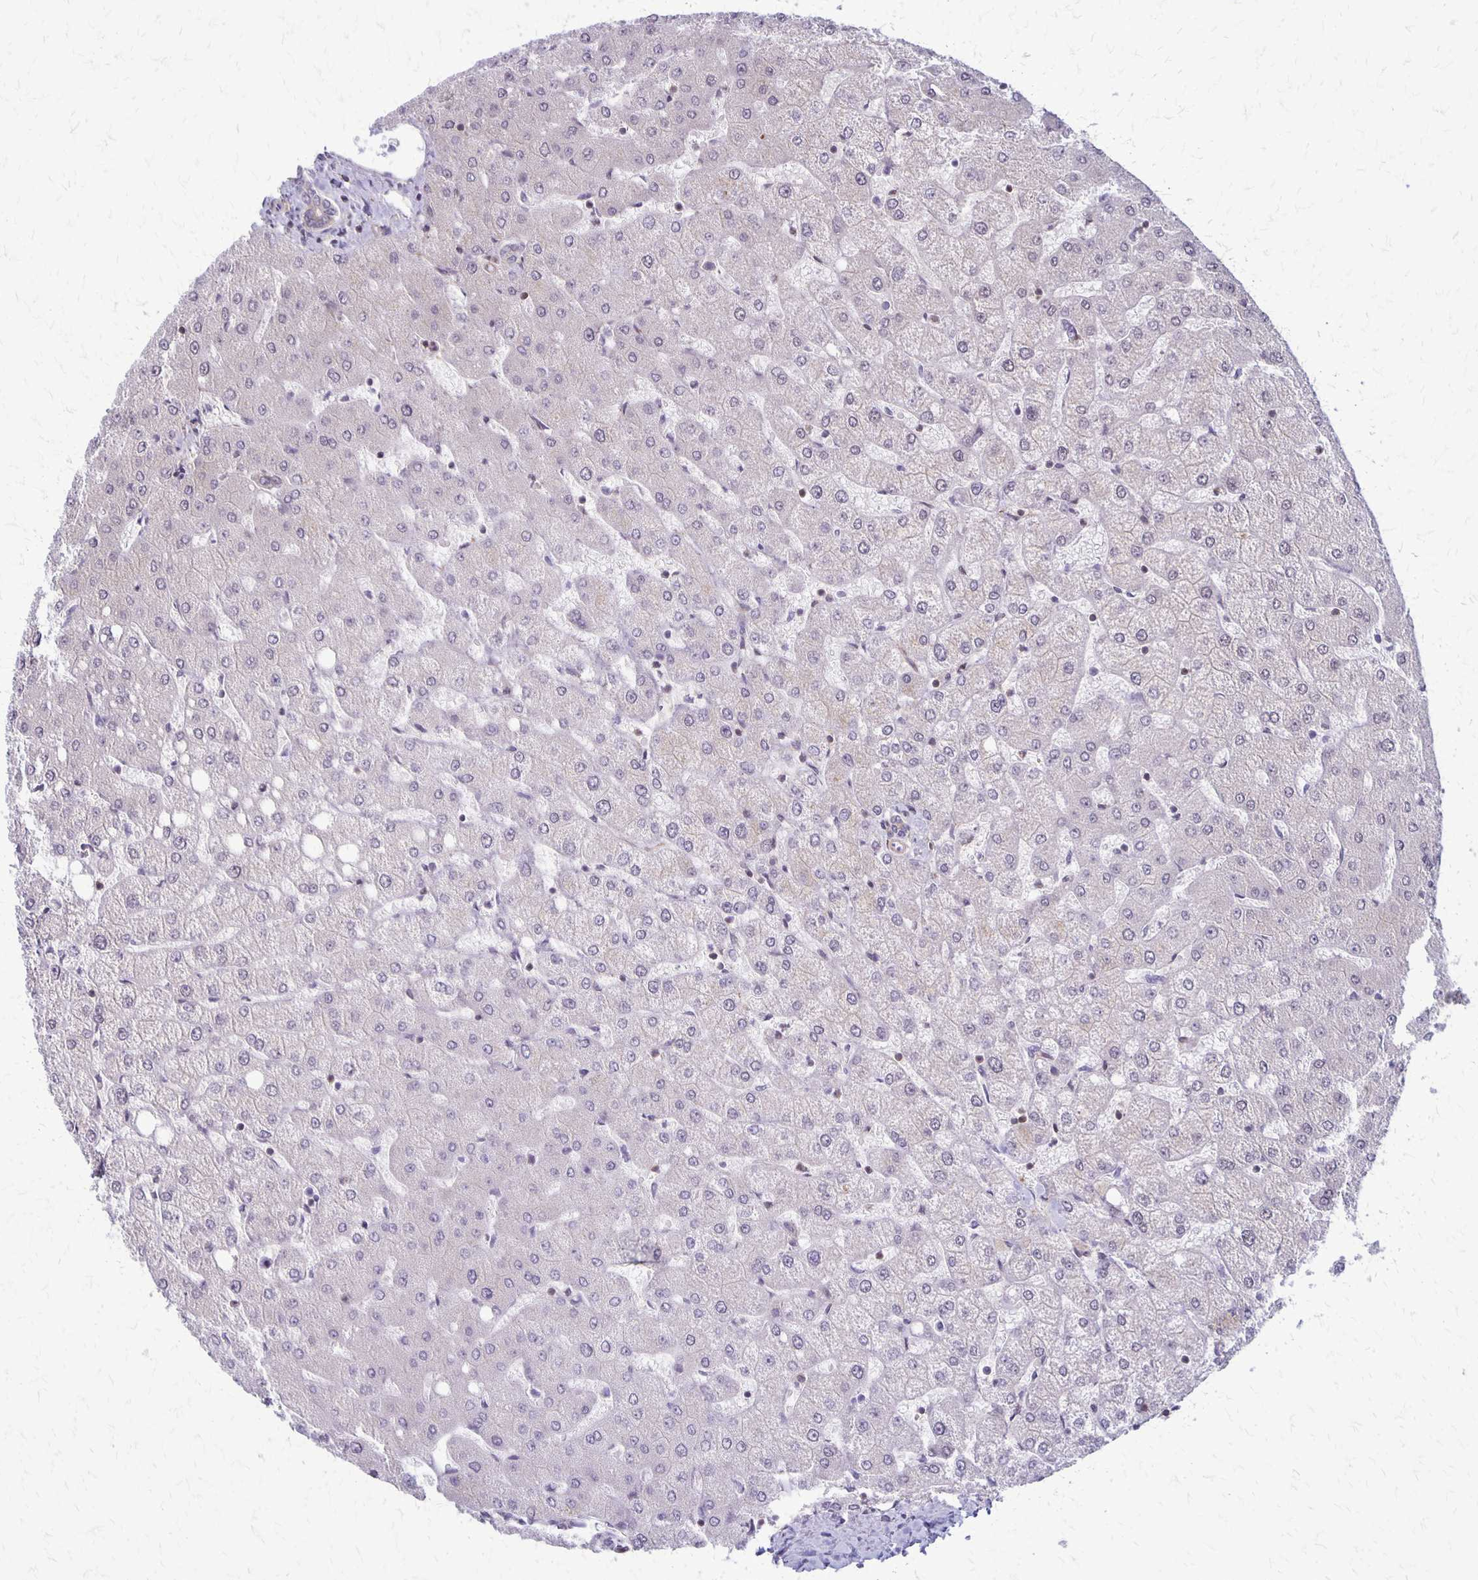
{"staining": {"intensity": "weak", "quantity": "<25%", "location": "cytoplasmic/membranous"}, "tissue": "liver", "cell_type": "Cholangiocytes", "image_type": "normal", "snomed": [{"axis": "morphology", "description": "Normal tissue, NOS"}, {"axis": "topography", "description": "Liver"}], "caption": "DAB immunohistochemical staining of benign human liver reveals no significant staining in cholangiocytes. (DAB immunohistochemistry (IHC) with hematoxylin counter stain).", "gene": "SEPTIN5", "patient": {"sex": "female", "age": 54}}